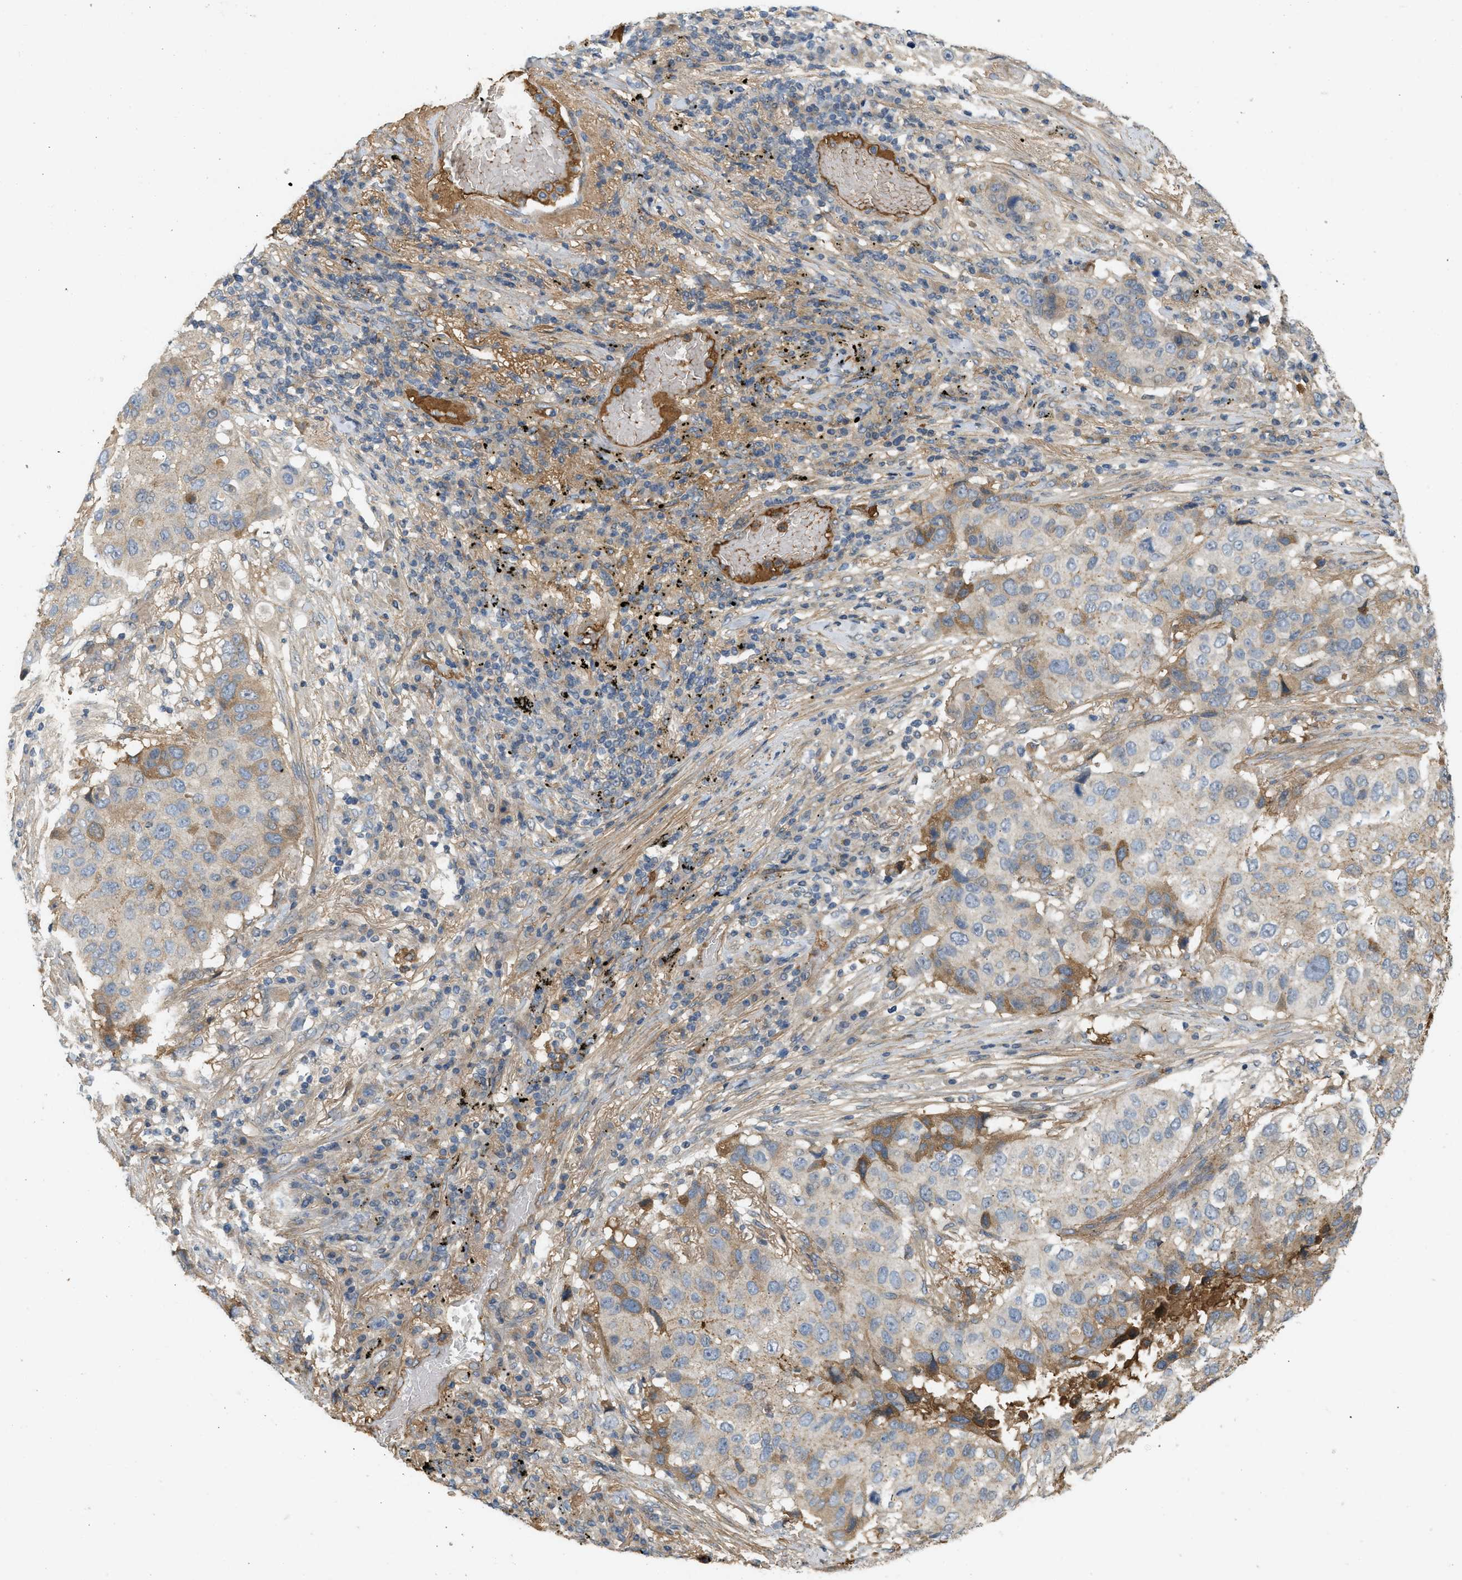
{"staining": {"intensity": "moderate", "quantity": "<25%", "location": "cytoplasmic/membranous"}, "tissue": "lung cancer", "cell_type": "Tumor cells", "image_type": "cancer", "snomed": [{"axis": "morphology", "description": "Squamous cell carcinoma, NOS"}, {"axis": "topography", "description": "Lung"}], "caption": "Protein expression analysis of squamous cell carcinoma (lung) demonstrates moderate cytoplasmic/membranous expression in about <25% of tumor cells.", "gene": "F8", "patient": {"sex": "male", "age": 57}}